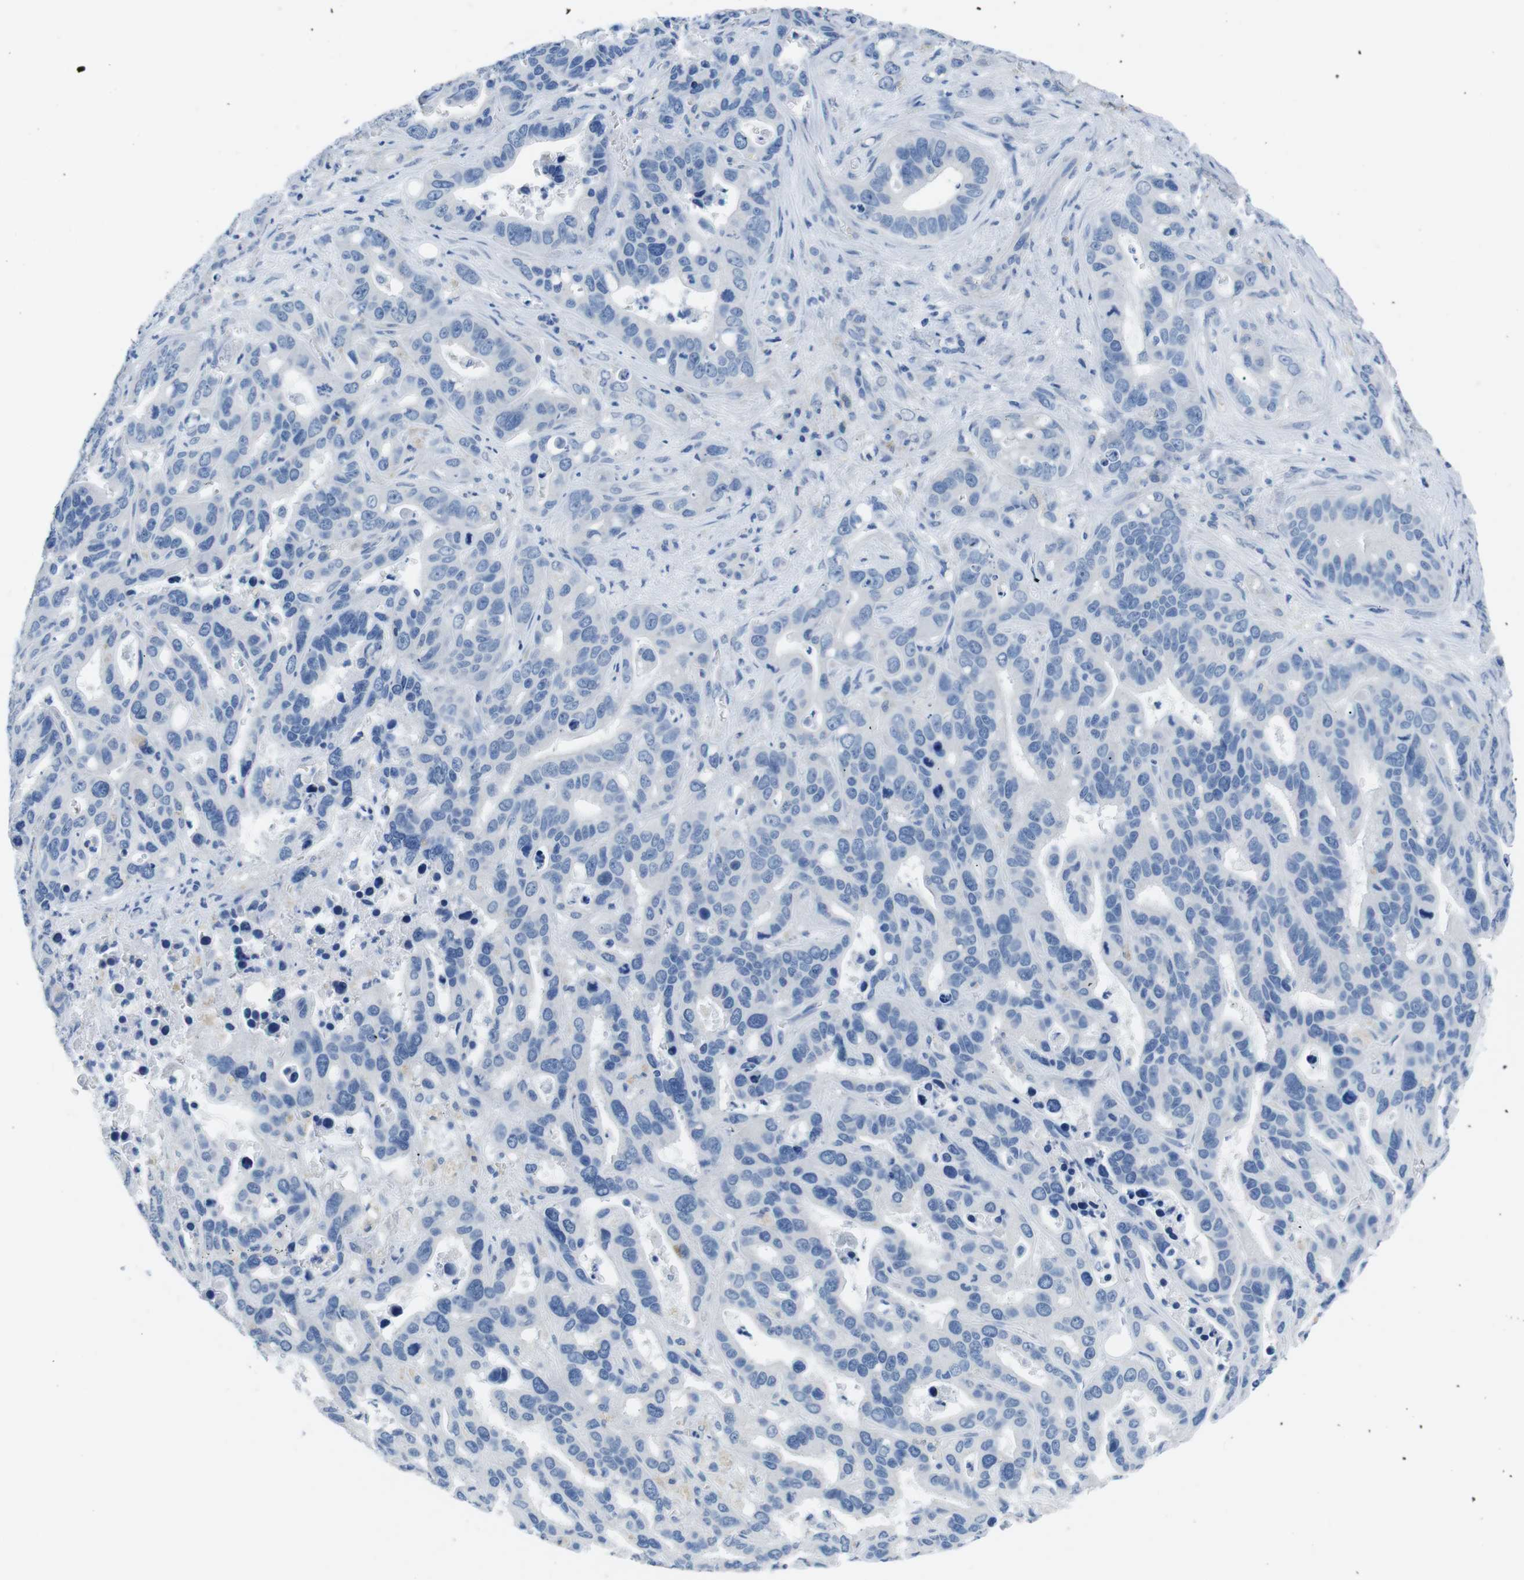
{"staining": {"intensity": "negative", "quantity": "none", "location": "none"}, "tissue": "liver cancer", "cell_type": "Tumor cells", "image_type": "cancer", "snomed": [{"axis": "morphology", "description": "Cholangiocarcinoma"}, {"axis": "topography", "description": "Liver"}], "caption": "DAB immunohistochemical staining of human liver cancer (cholangiocarcinoma) displays no significant staining in tumor cells. (Brightfield microscopy of DAB immunohistochemistry at high magnification).", "gene": "MUC2", "patient": {"sex": "female", "age": 65}}